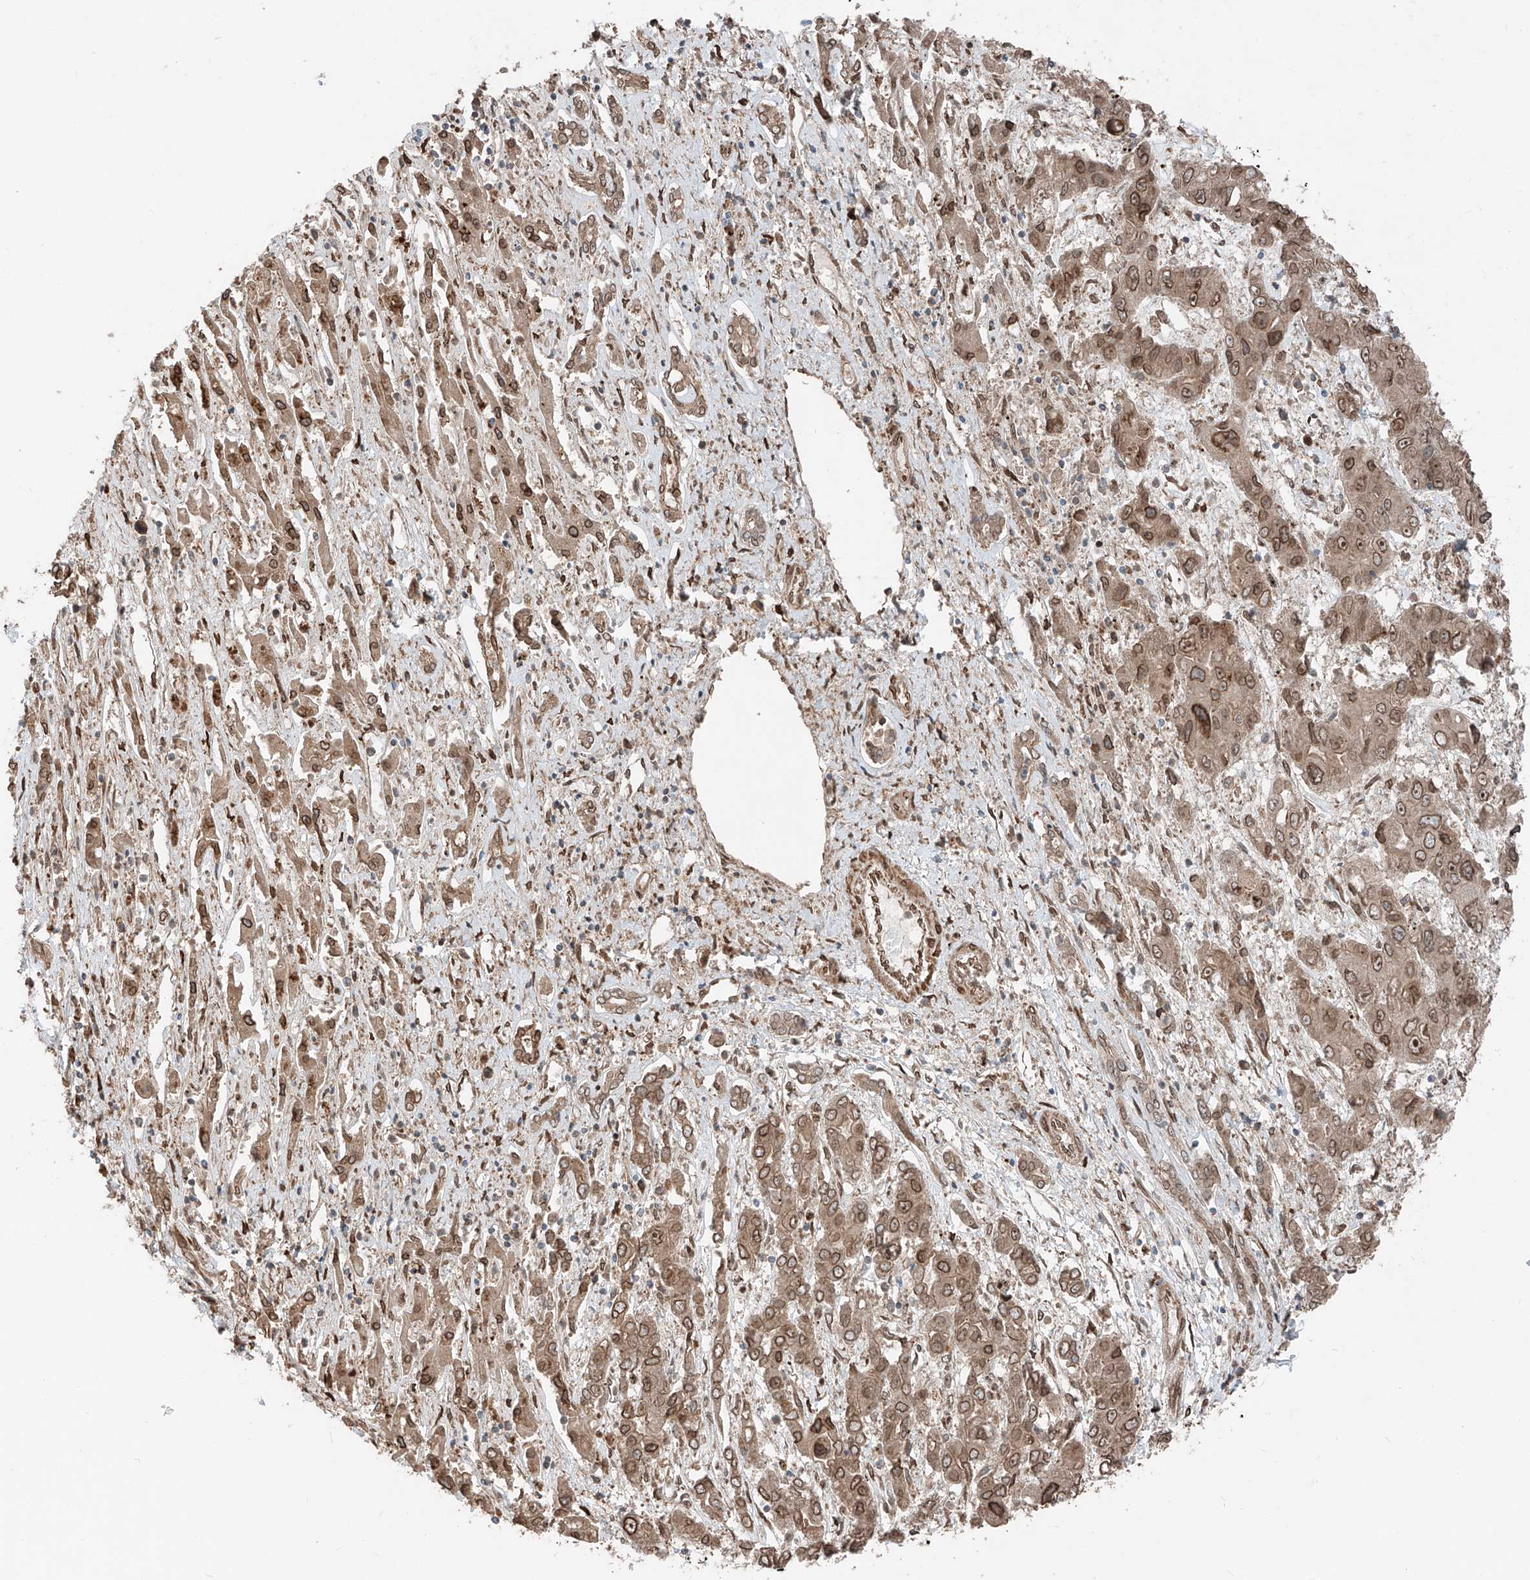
{"staining": {"intensity": "moderate", "quantity": ">75%", "location": "cytoplasmic/membranous,nuclear"}, "tissue": "liver cancer", "cell_type": "Tumor cells", "image_type": "cancer", "snomed": [{"axis": "morphology", "description": "Cholangiocarcinoma"}, {"axis": "topography", "description": "Liver"}], "caption": "Immunohistochemical staining of human liver cancer displays medium levels of moderate cytoplasmic/membranous and nuclear positivity in about >75% of tumor cells.", "gene": "CEP162", "patient": {"sex": "male", "age": 67}}